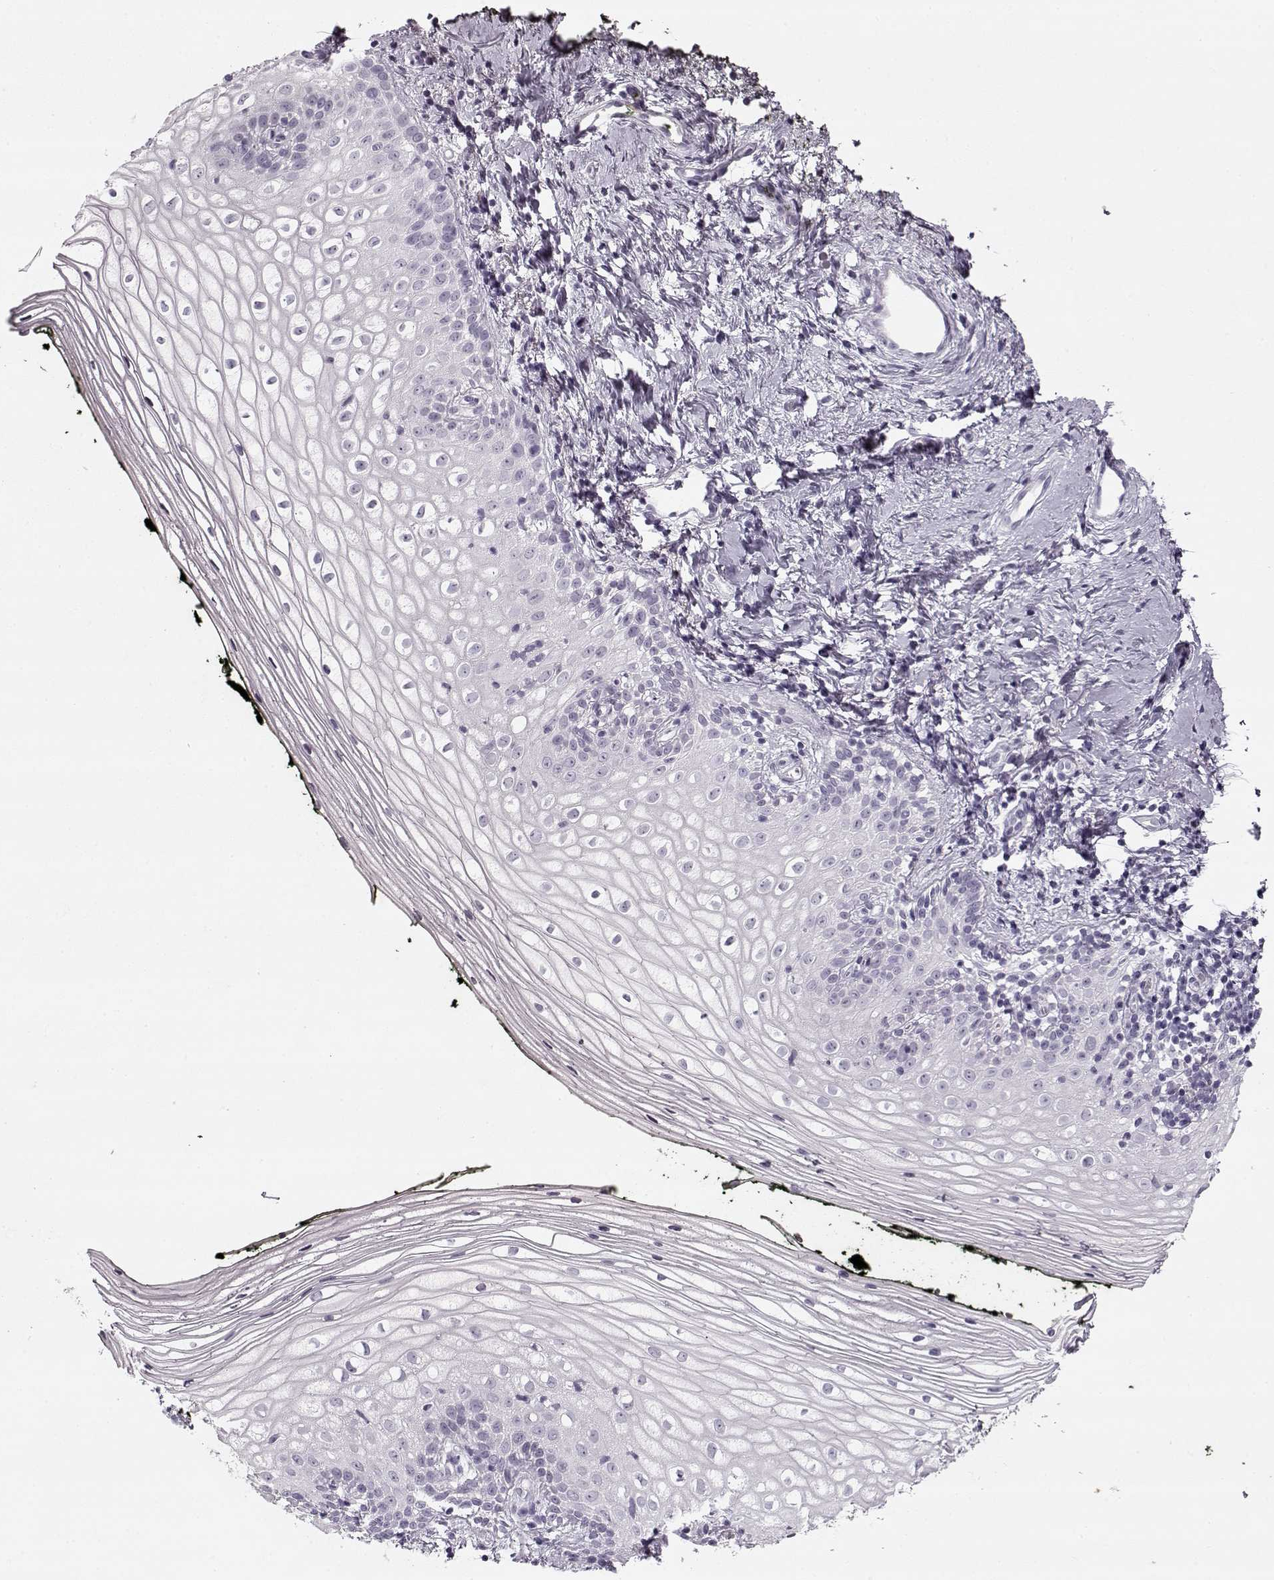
{"staining": {"intensity": "negative", "quantity": "none", "location": "none"}, "tissue": "vagina", "cell_type": "Squamous epithelial cells", "image_type": "normal", "snomed": [{"axis": "morphology", "description": "Normal tissue, NOS"}, {"axis": "topography", "description": "Vagina"}], "caption": "Immunohistochemistry photomicrograph of normal vagina: vagina stained with DAB reveals no significant protein staining in squamous epithelial cells.", "gene": "PNMT", "patient": {"sex": "female", "age": 47}}